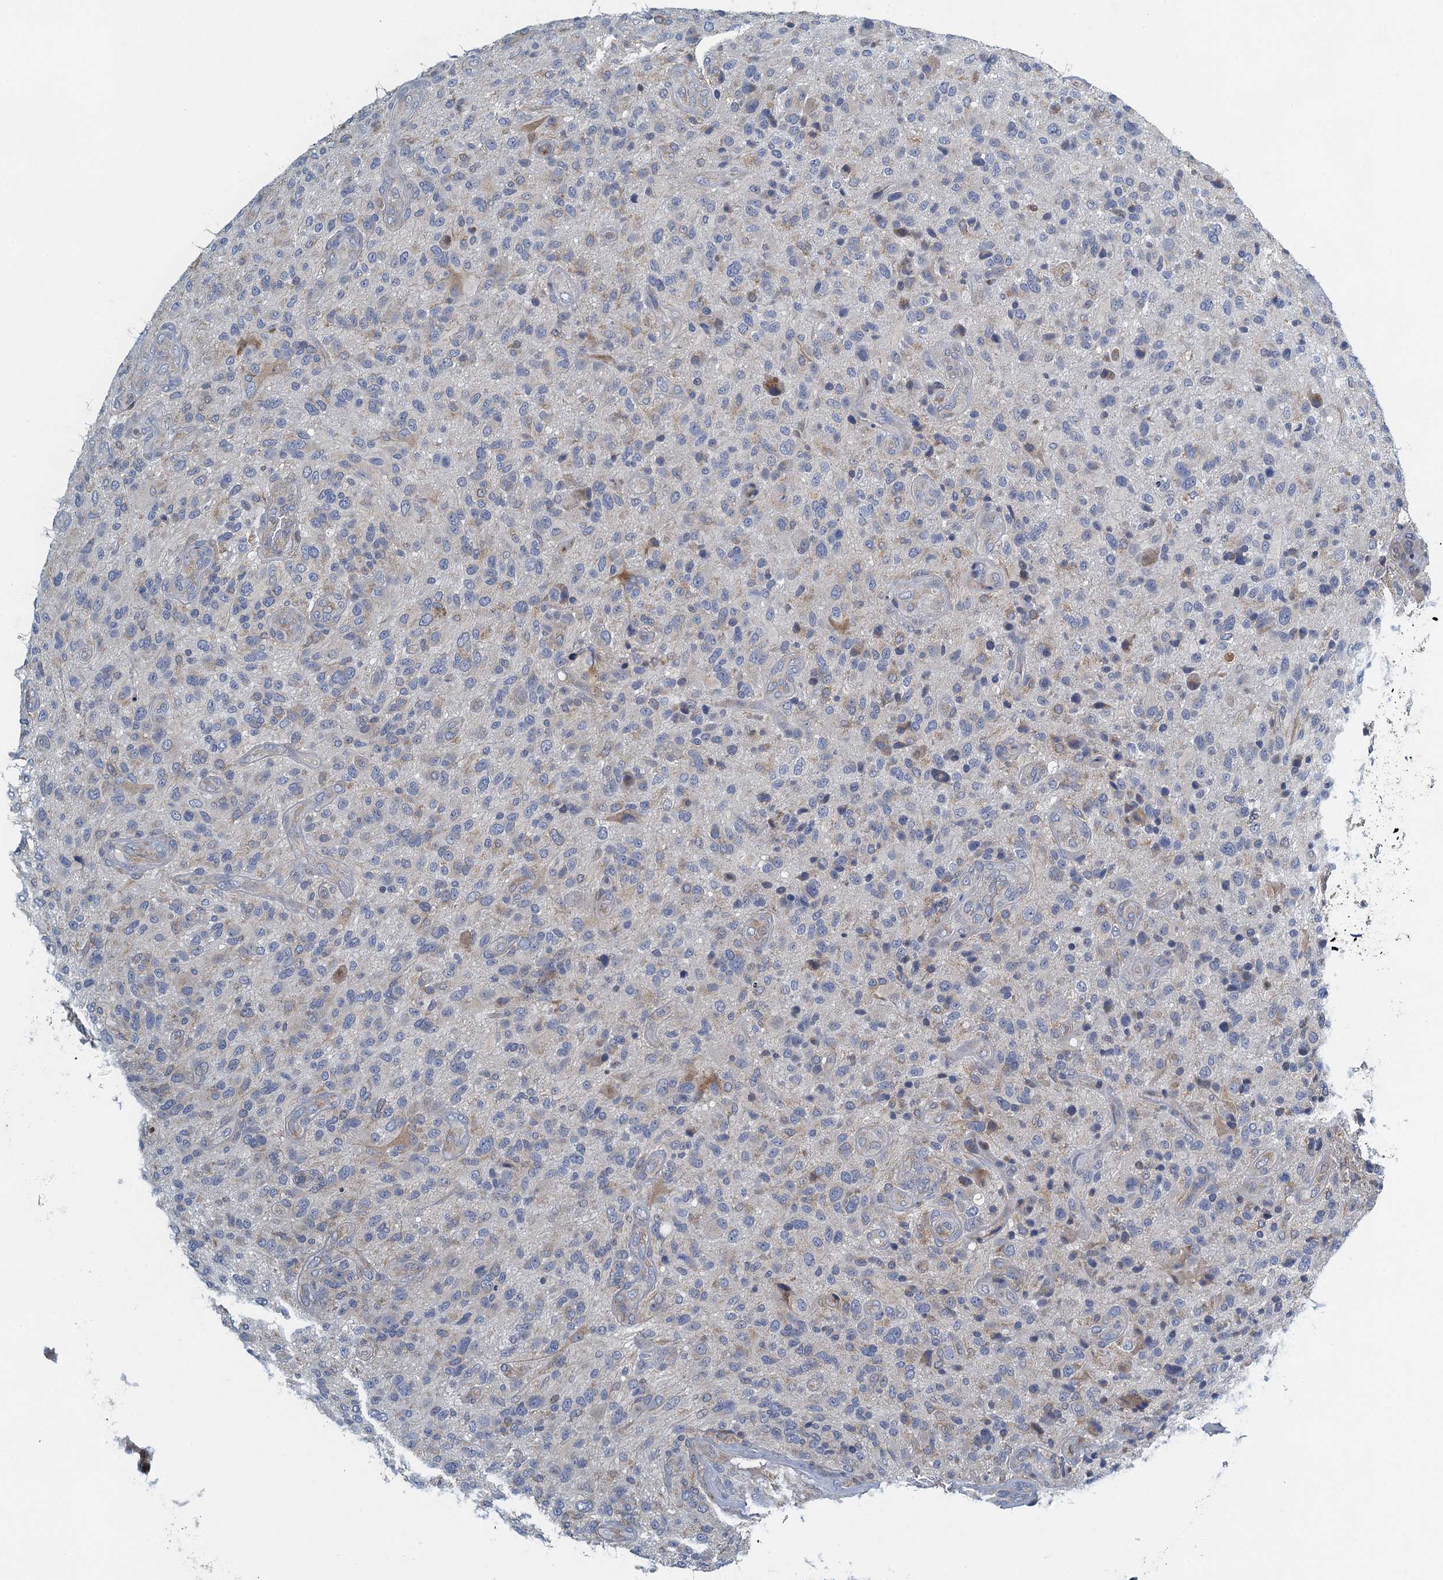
{"staining": {"intensity": "negative", "quantity": "none", "location": "none"}, "tissue": "glioma", "cell_type": "Tumor cells", "image_type": "cancer", "snomed": [{"axis": "morphology", "description": "Glioma, malignant, High grade"}, {"axis": "topography", "description": "Brain"}], "caption": "Micrograph shows no significant protein positivity in tumor cells of high-grade glioma (malignant).", "gene": "ALG2", "patient": {"sex": "male", "age": 47}}